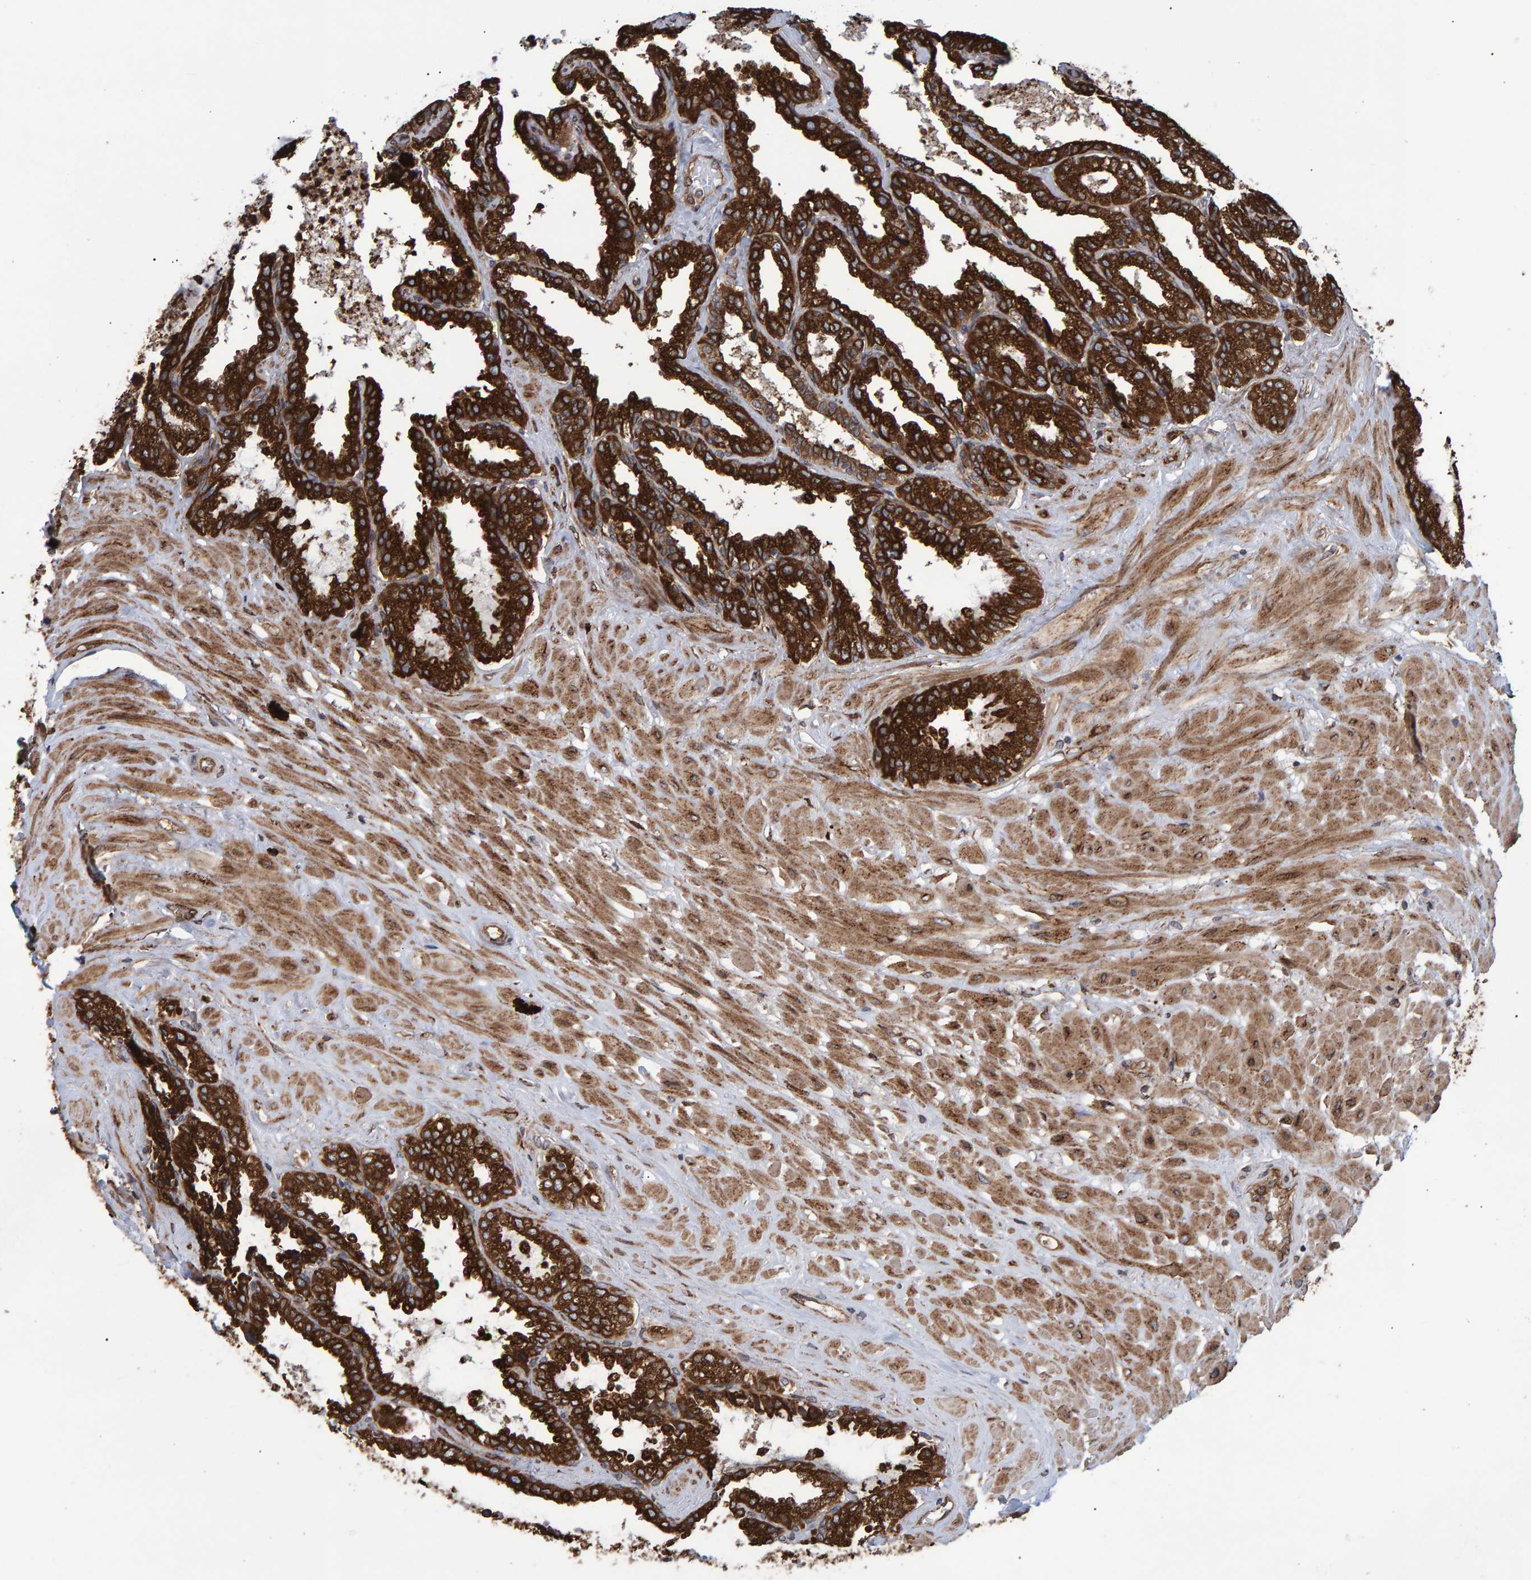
{"staining": {"intensity": "strong", "quantity": ">75%", "location": "cytoplasmic/membranous"}, "tissue": "seminal vesicle", "cell_type": "Glandular cells", "image_type": "normal", "snomed": [{"axis": "morphology", "description": "Normal tissue, NOS"}, {"axis": "topography", "description": "Seminal veicle"}], "caption": "High-power microscopy captured an IHC micrograph of unremarkable seminal vesicle, revealing strong cytoplasmic/membranous expression in approximately >75% of glandular cells. The staining is performed using DAB brown chromogen to label protein expression. The nuclei are counter-stained blue using hematoxylin.", "gene": "FAM117A", "patient": {"sex": "male", "age": 46}}